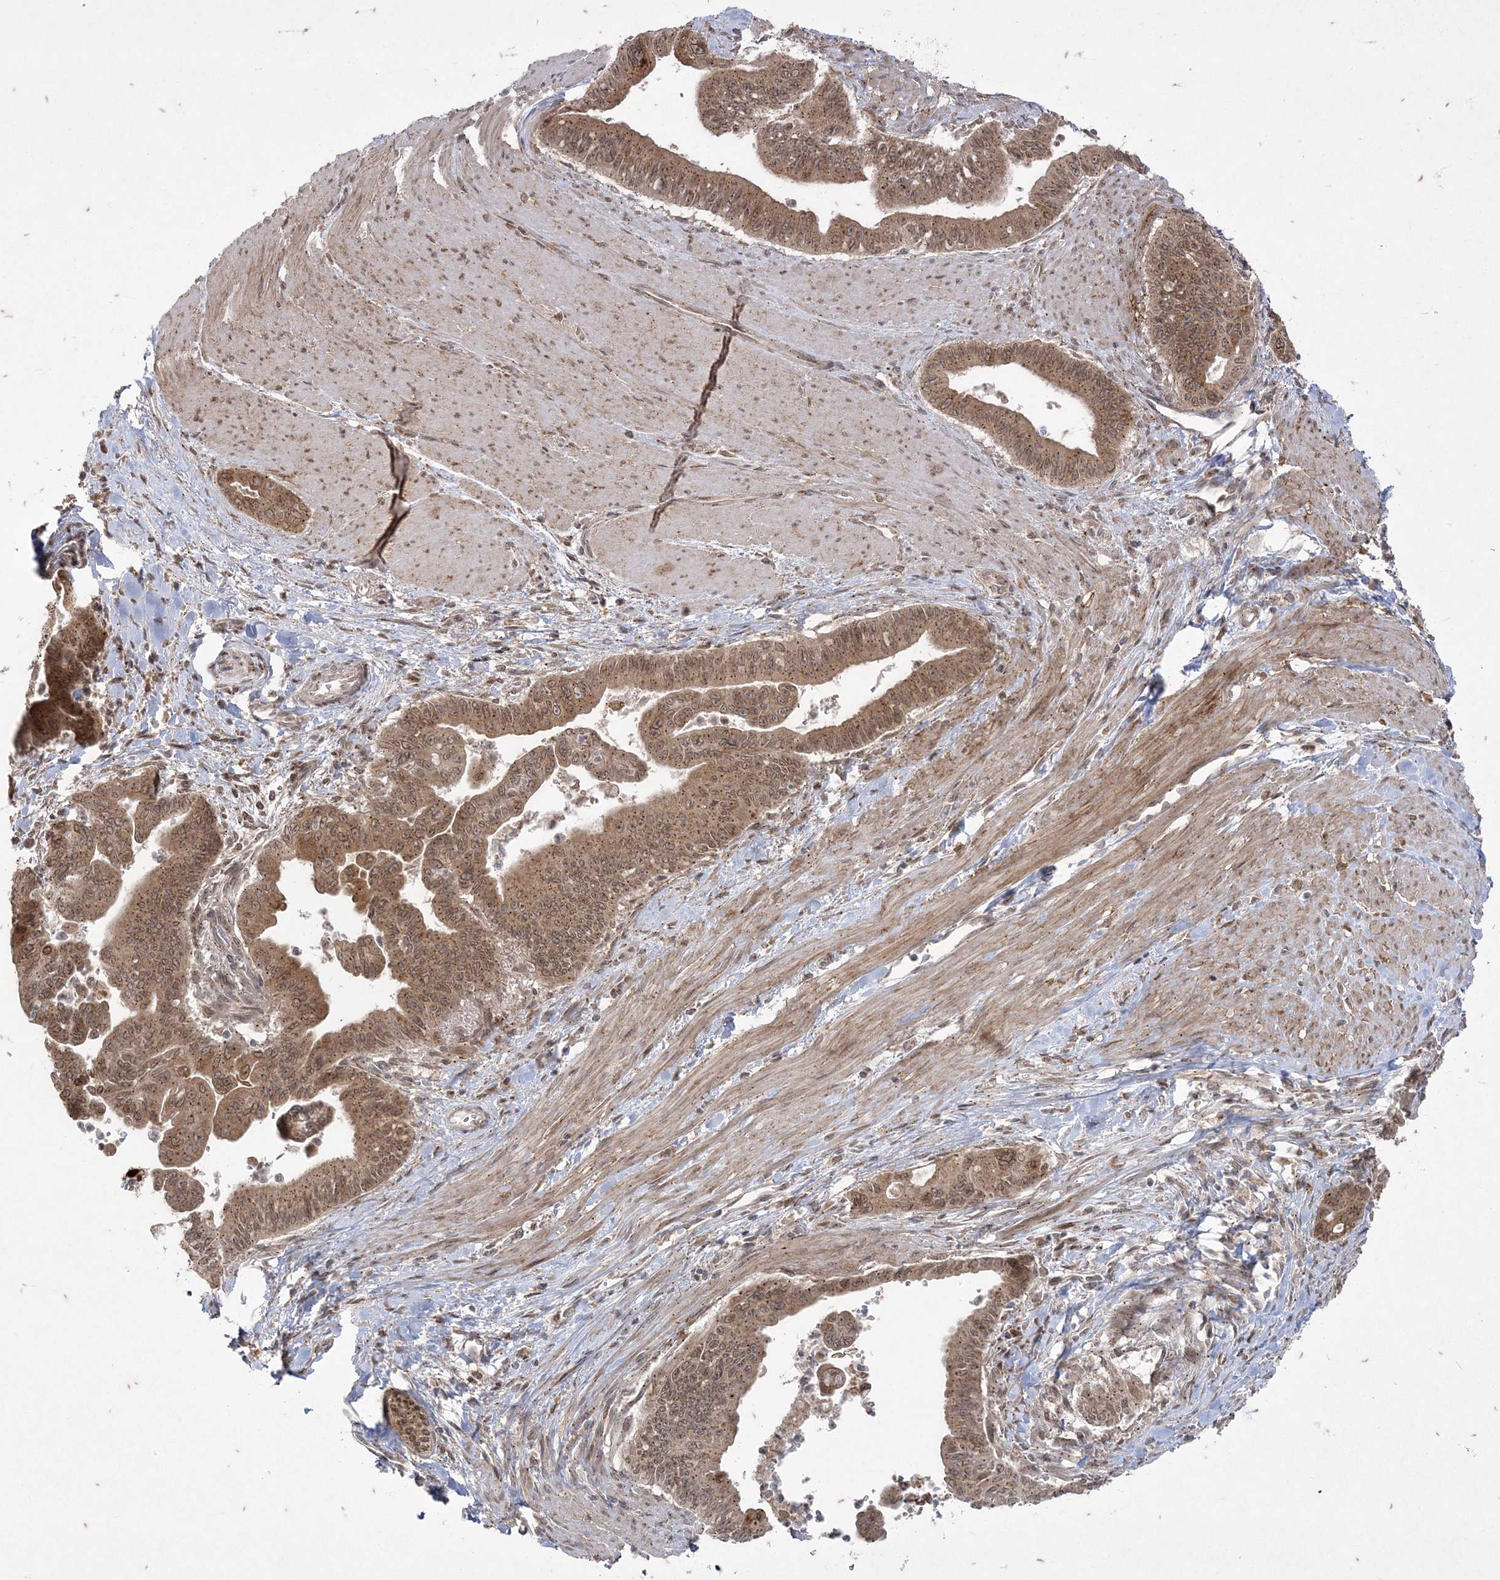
{"staining": {"intensity": "moderate", "quantity": ">75%", "location": "cytoplasmic/membranous,nuclear"}, "tissue": "pancreatic cancer", "cell_type": "Tumor cells", "image_type": "cancer", "snomed": [{"axis": "morphology", "description": "Adenocarcinoma, NOS"}, {"axis": "topography", "description": "Pancreas"}], "caption": "Moderate cytoplasmic/membranous and nuclear protein expression is identified in approximately >75% of tumor cells in adenocarcinoma (pancreatic). (IHC, brightfield microscopy, high magnification).", "gene": "RRAS", "patient": {"sex": "male", "age": 70}}